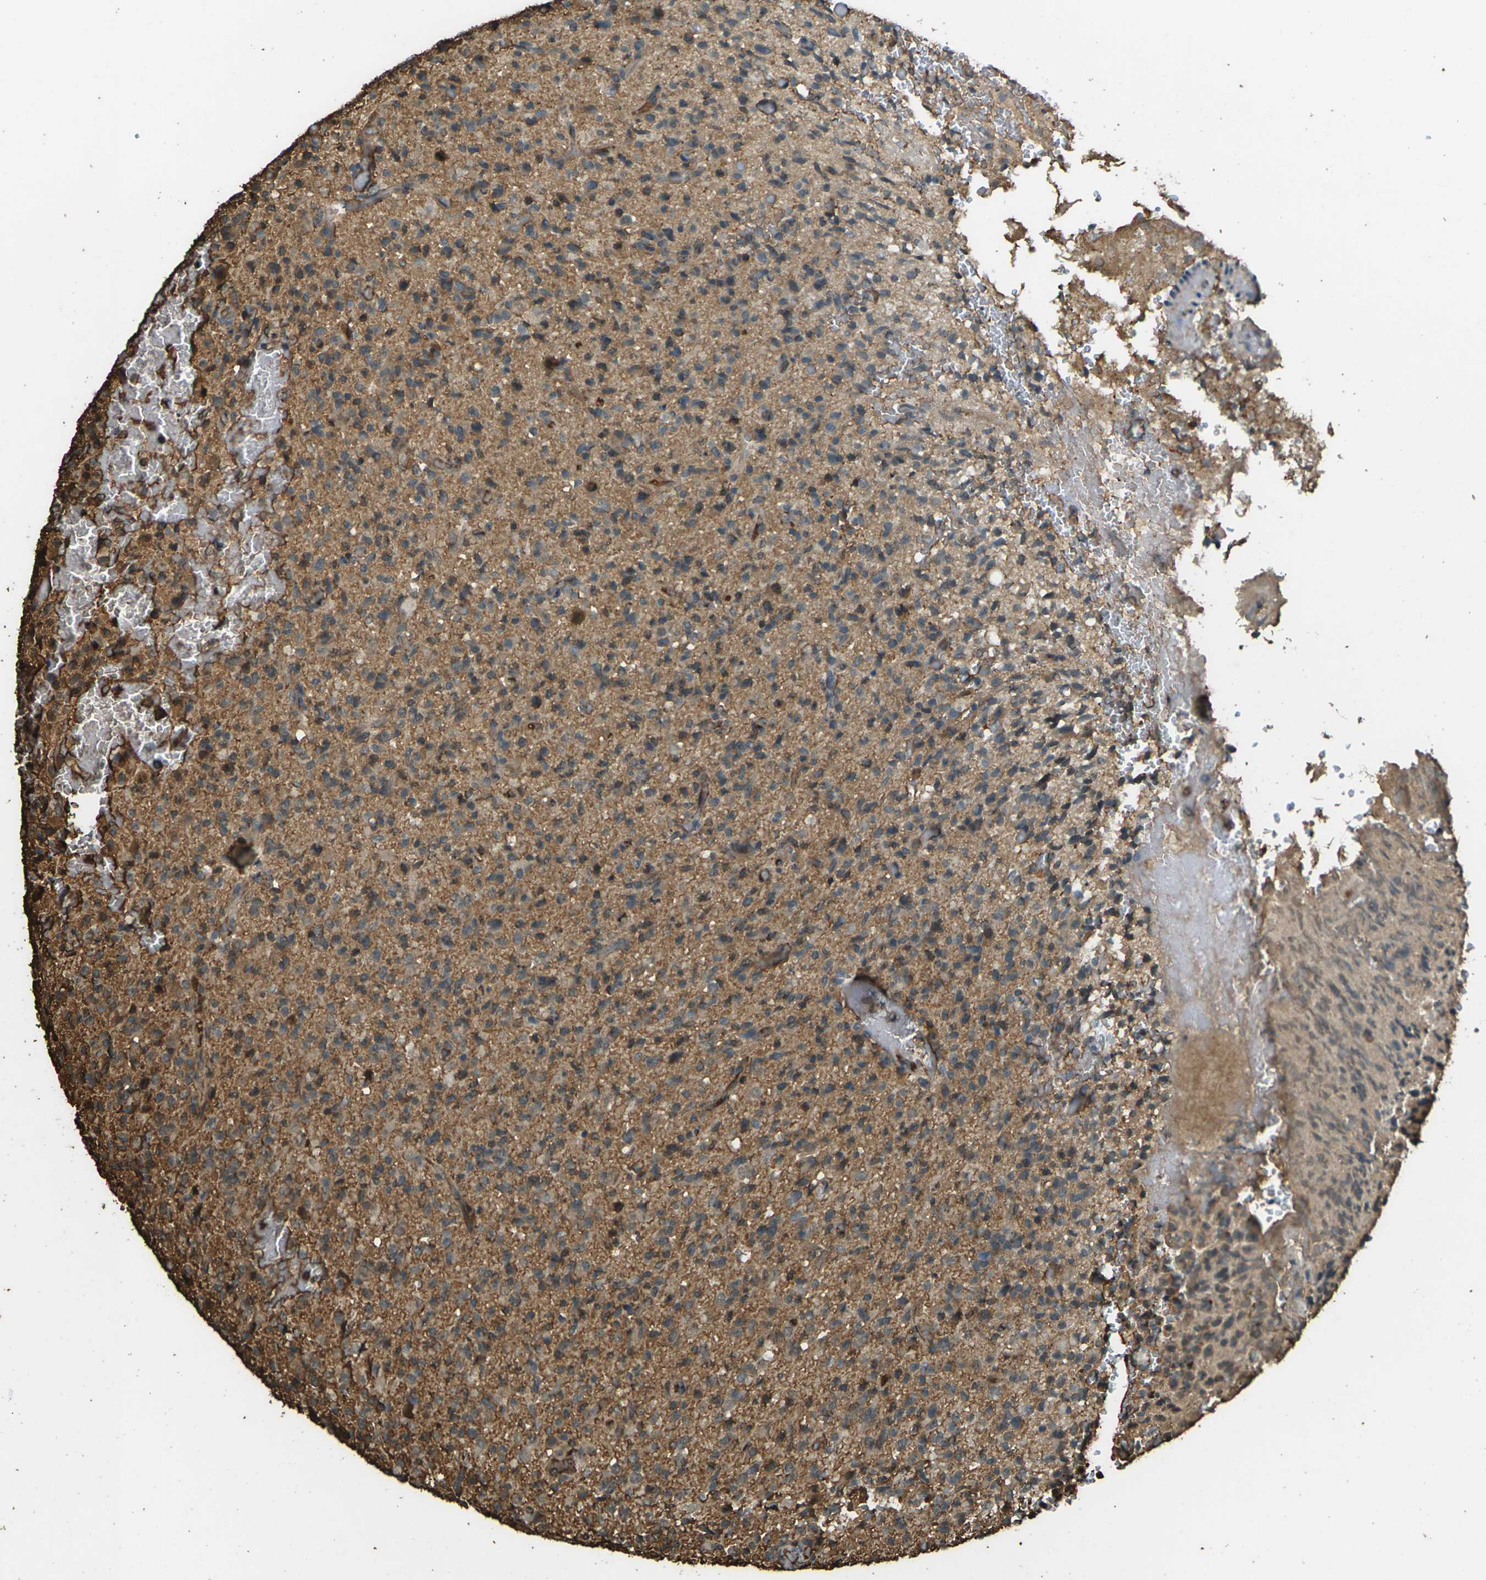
{"staining": {"intensity": "moderate", "quantity": ">75%", "location": "cytoplasmic/membranous"}, "tissue": "glioma", "cell_type": "Tumor cells", "image_type": "cancer", "snomed": [{"axis": "morphology", "description": "Glioma, malignant, High grade"}, {"axis": "topography", "description": "Brain"}], "caption": "Protein staining of glioma tissue shows moderate cytoplasmic/membranous expression in about >75% of tumor cells.", "gene": "CYP1B1", "patient": {"sex": "male", "age": 71}}